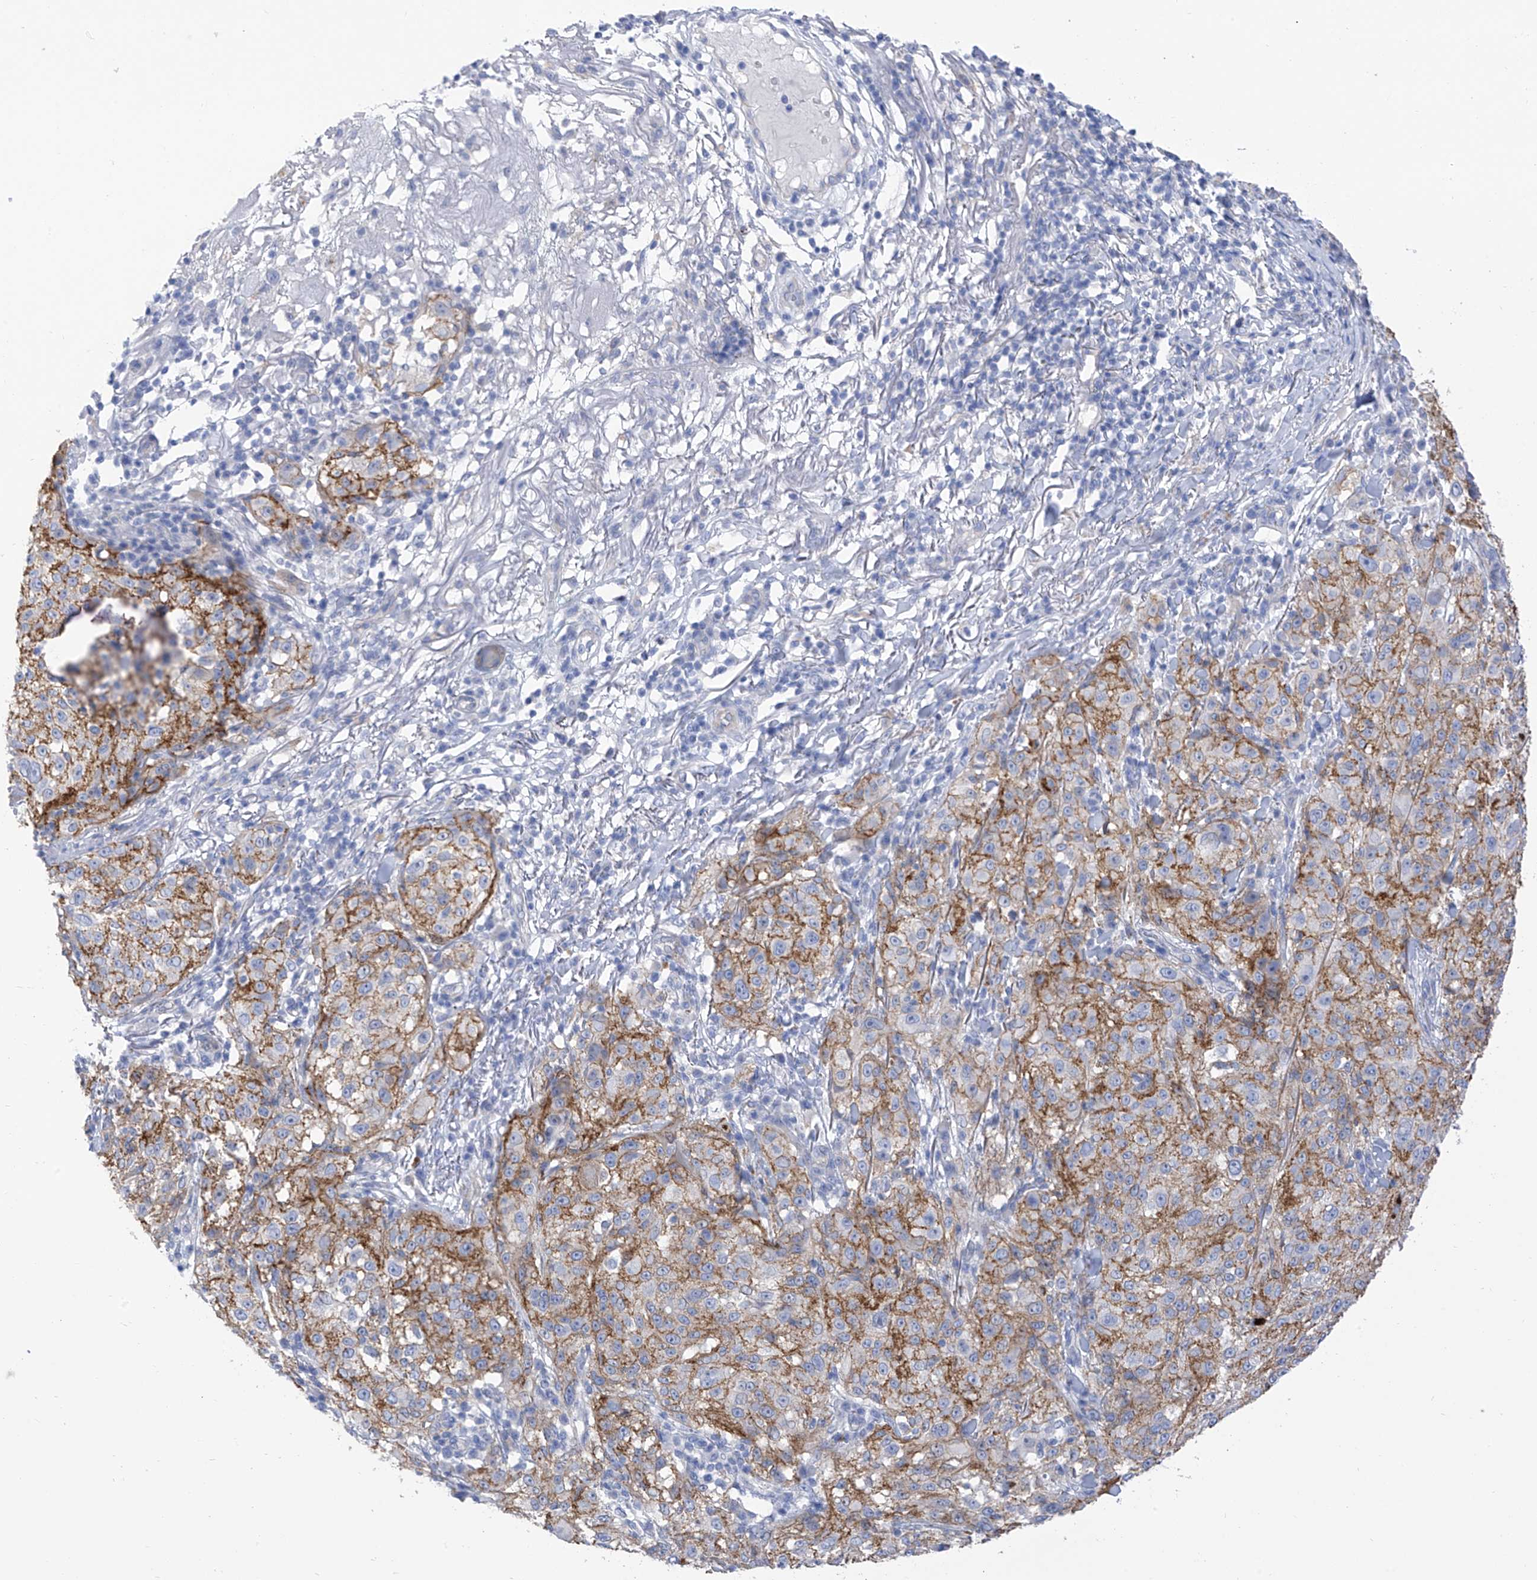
{"staining": {"intensity": "moderate", "quantity": "<25%", "location": "cytoplasmic/membranous"}, "tissue": "melanoma", "cell_type": "Tumor cells", "image_type": "cancer", "snomed": [{"axis": "morphology", "description": "Necrosis, NOS"}, {"axis": "morphology", "description": "Malignant melanoma, NOS"}, {"axis": "topography", "description": "Skin"}], "caption": "Protein expression analysis of malignant melanoma reveals moderate cytoplasmic/membranous staining in approximately <25% of tumor cells.", "gene": "ITGA9", "patient": {"sex": "female", "age": 87}}